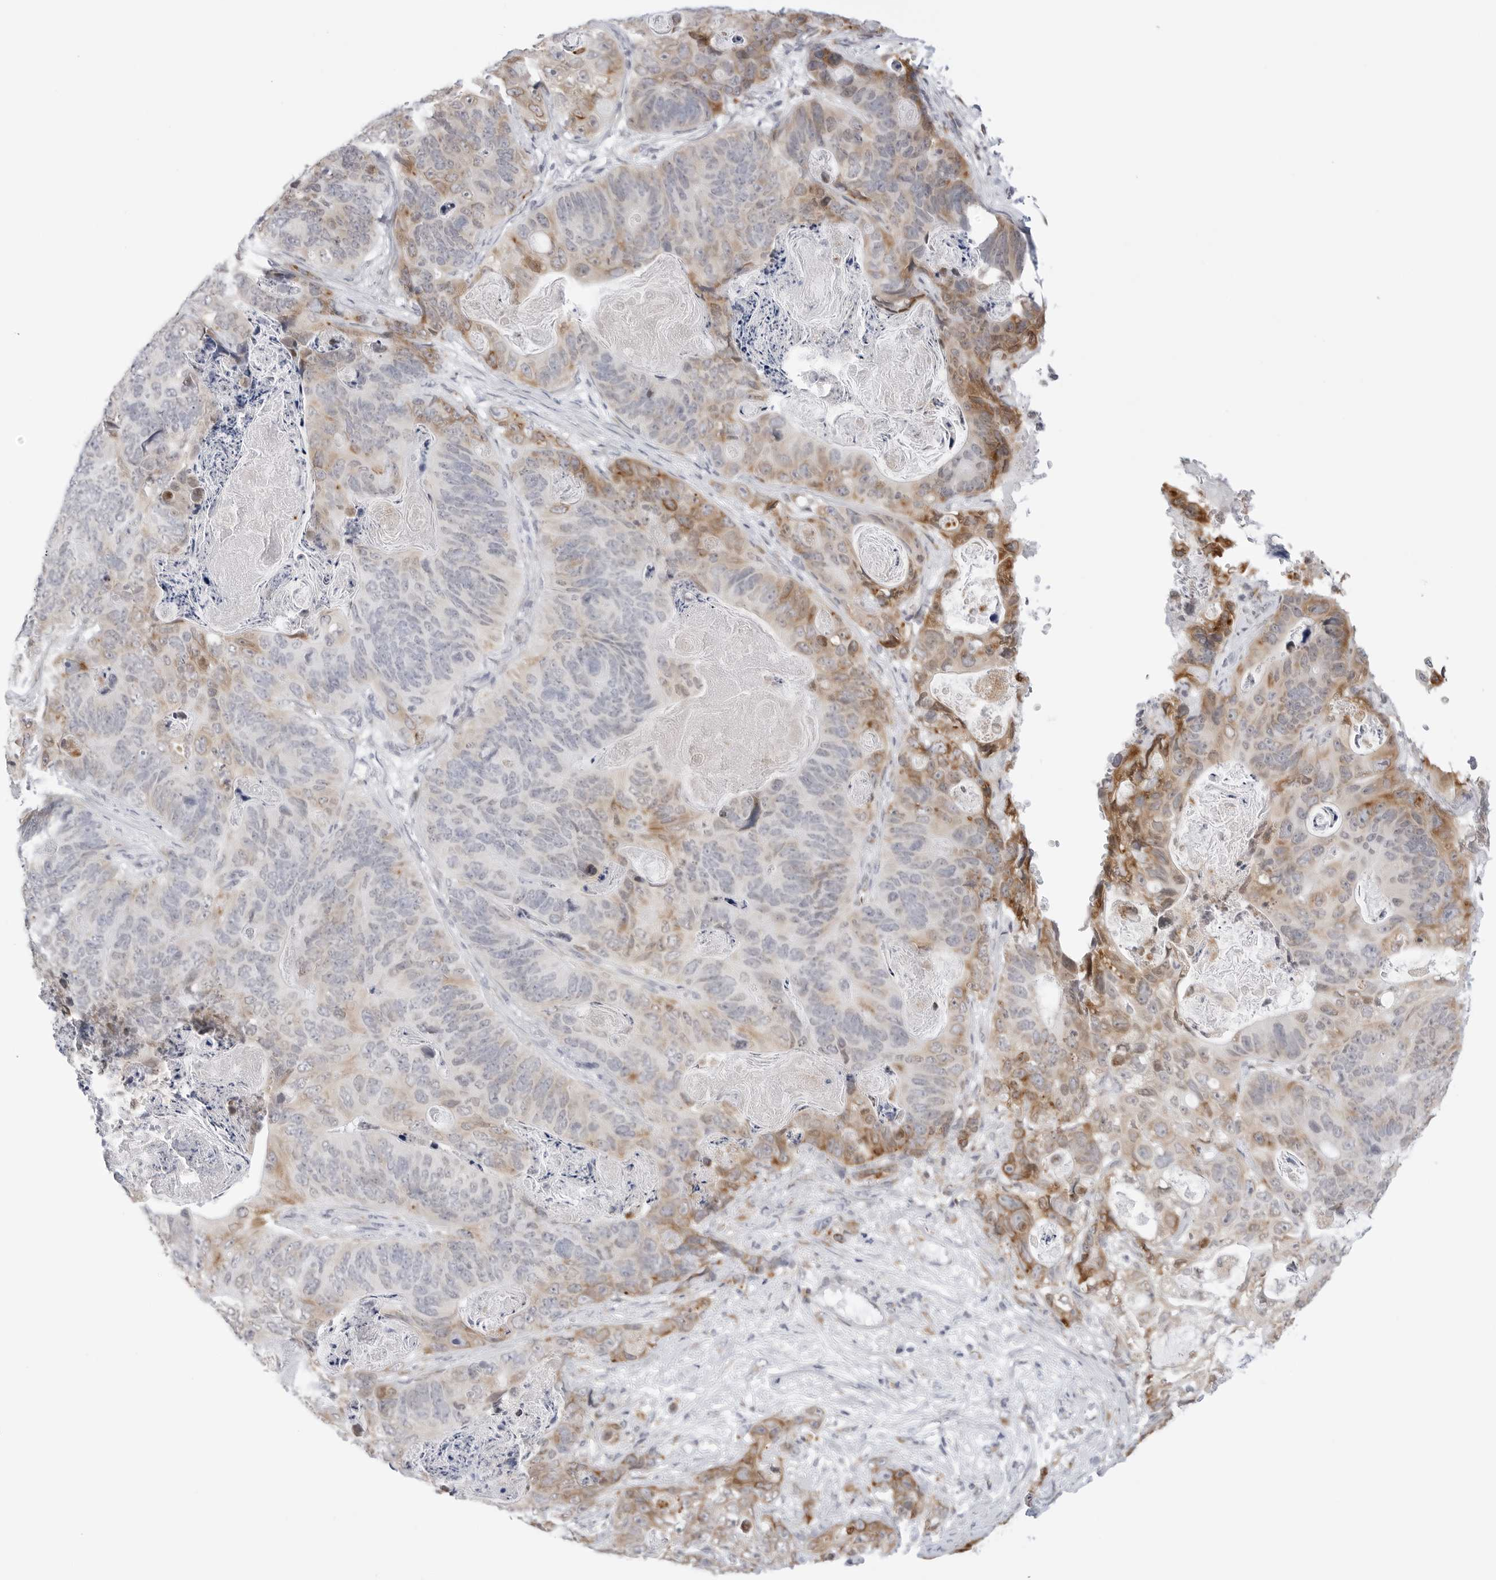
{"staining": {"intensity": "moderate", "quantity": "25%-75%", "location": "cytoplasmic/membranous"}, "tissue": "stomach cancer", "cell_type": "Tumor cells", "image_type": "cancer", "snomed": [{"axis": "morphology", "description": "Normal tissue, NOS"}, {"axis": "morphology", "description": "Adenocarcinoma, NOS"}, {"axis": "topography", "description": "Stomach"}], "caption": "A brown stain labels moderate cytoplasmic/membranous expression of a protein in human stomach cancer tumor cells.", "gene": "RPN1", "patient": {"sex": "female", "age": 89}}